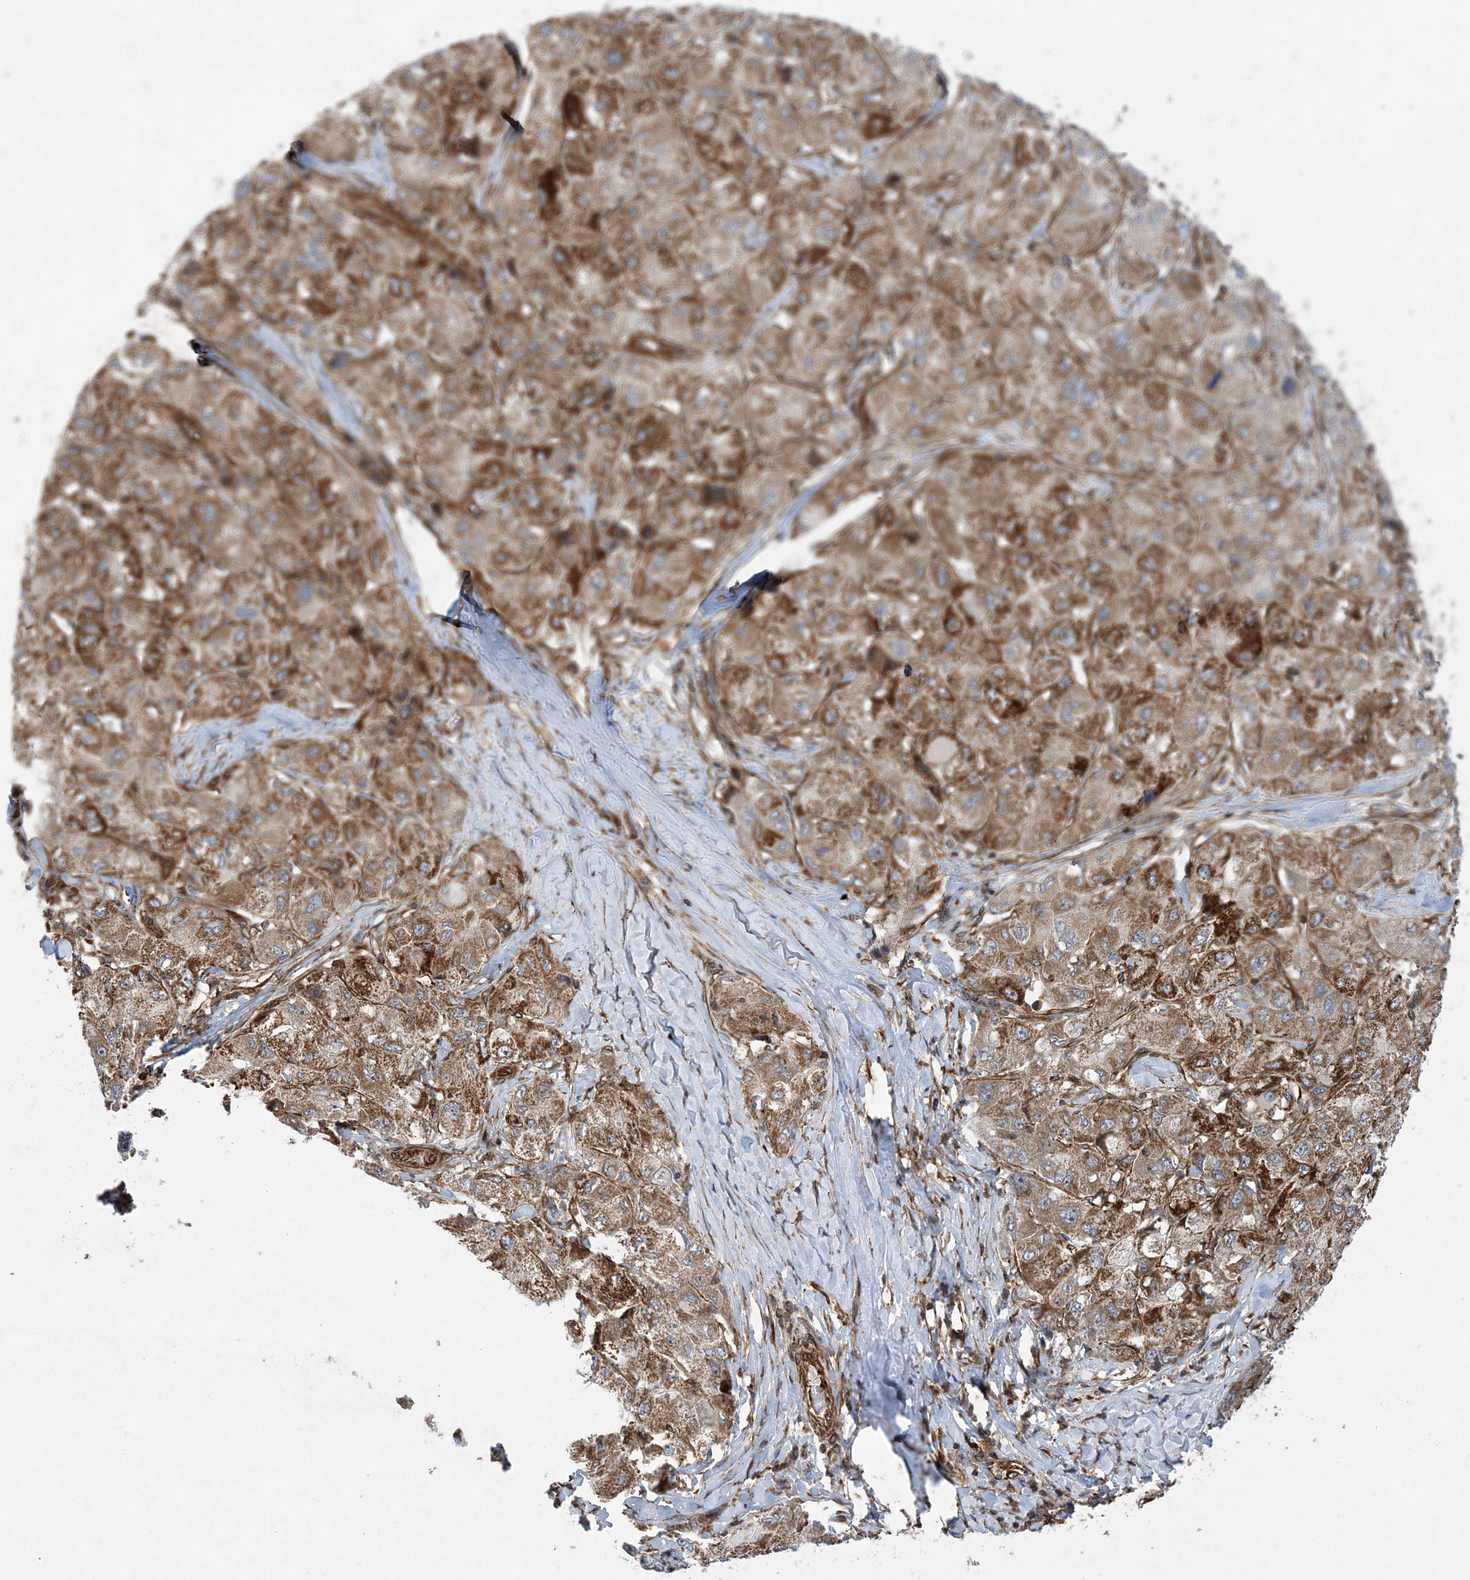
{"staining": {"intensity": "moderate", "quantity": ">75%", "location": "cytoplasmic/membranous"}, "tissue": "liver cancer", "cell_type": "Tumor cells", "image_type": "cancer", "snomed": [{"axis": "morphology", "description": "Carcinoma, Hepatocellular, NOS"}, {"axis": "topography", "description": "Liver"}], "caption": "Moderate cytoplasmic/membranous protein expression is identified in about >75% of tumor cells in liver hepatocellular carcinoma.", "gene": "FAM114A2", "patient": {"sex": "male", "age": 80}}